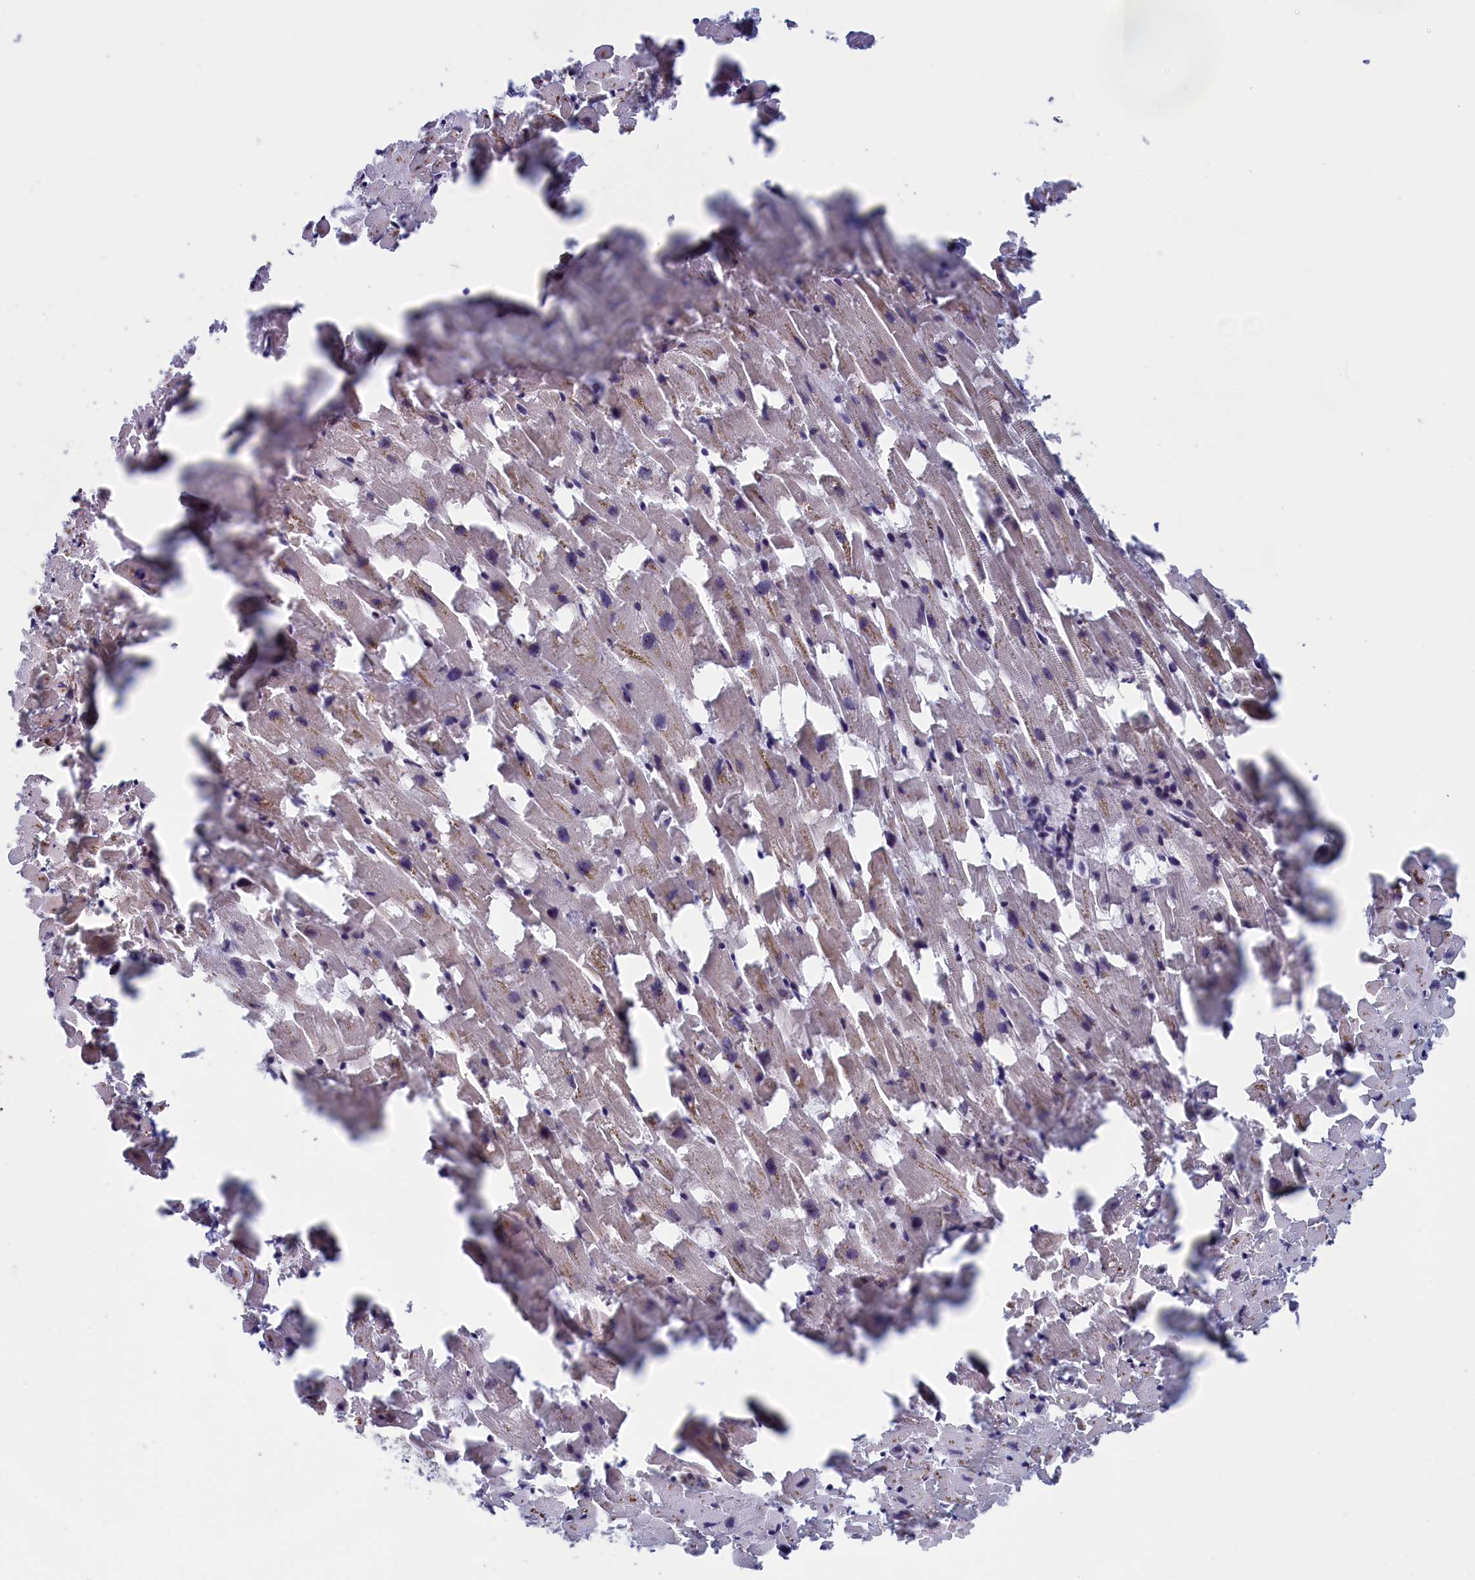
{"staining": {"intensity": "moderate", "quantity": "<25%", "location": "cytoplasmic/membranous"}, "tissue": "heart muscle", "cell_type": "Cardiomyocytes", "image_type": "normal", "snomed": [{"axis": "morphology", "description": "Normal tissue, NOS"}, {"axis": "topography", "description": "Heart"}], "caption": "Heart muscle was stained to show a protein in brown. There is low levels of moderate cytoplasmic/membranous positivity in about <25% of cardiomyocytes. The staining was performed using DAB to visualize the protein expression in brown, while the nuclei were stained in blue with hematoxylin (Magnification: 20x).", "gene": "PPAN", "patient": {"sex": "female", "age": 64}}